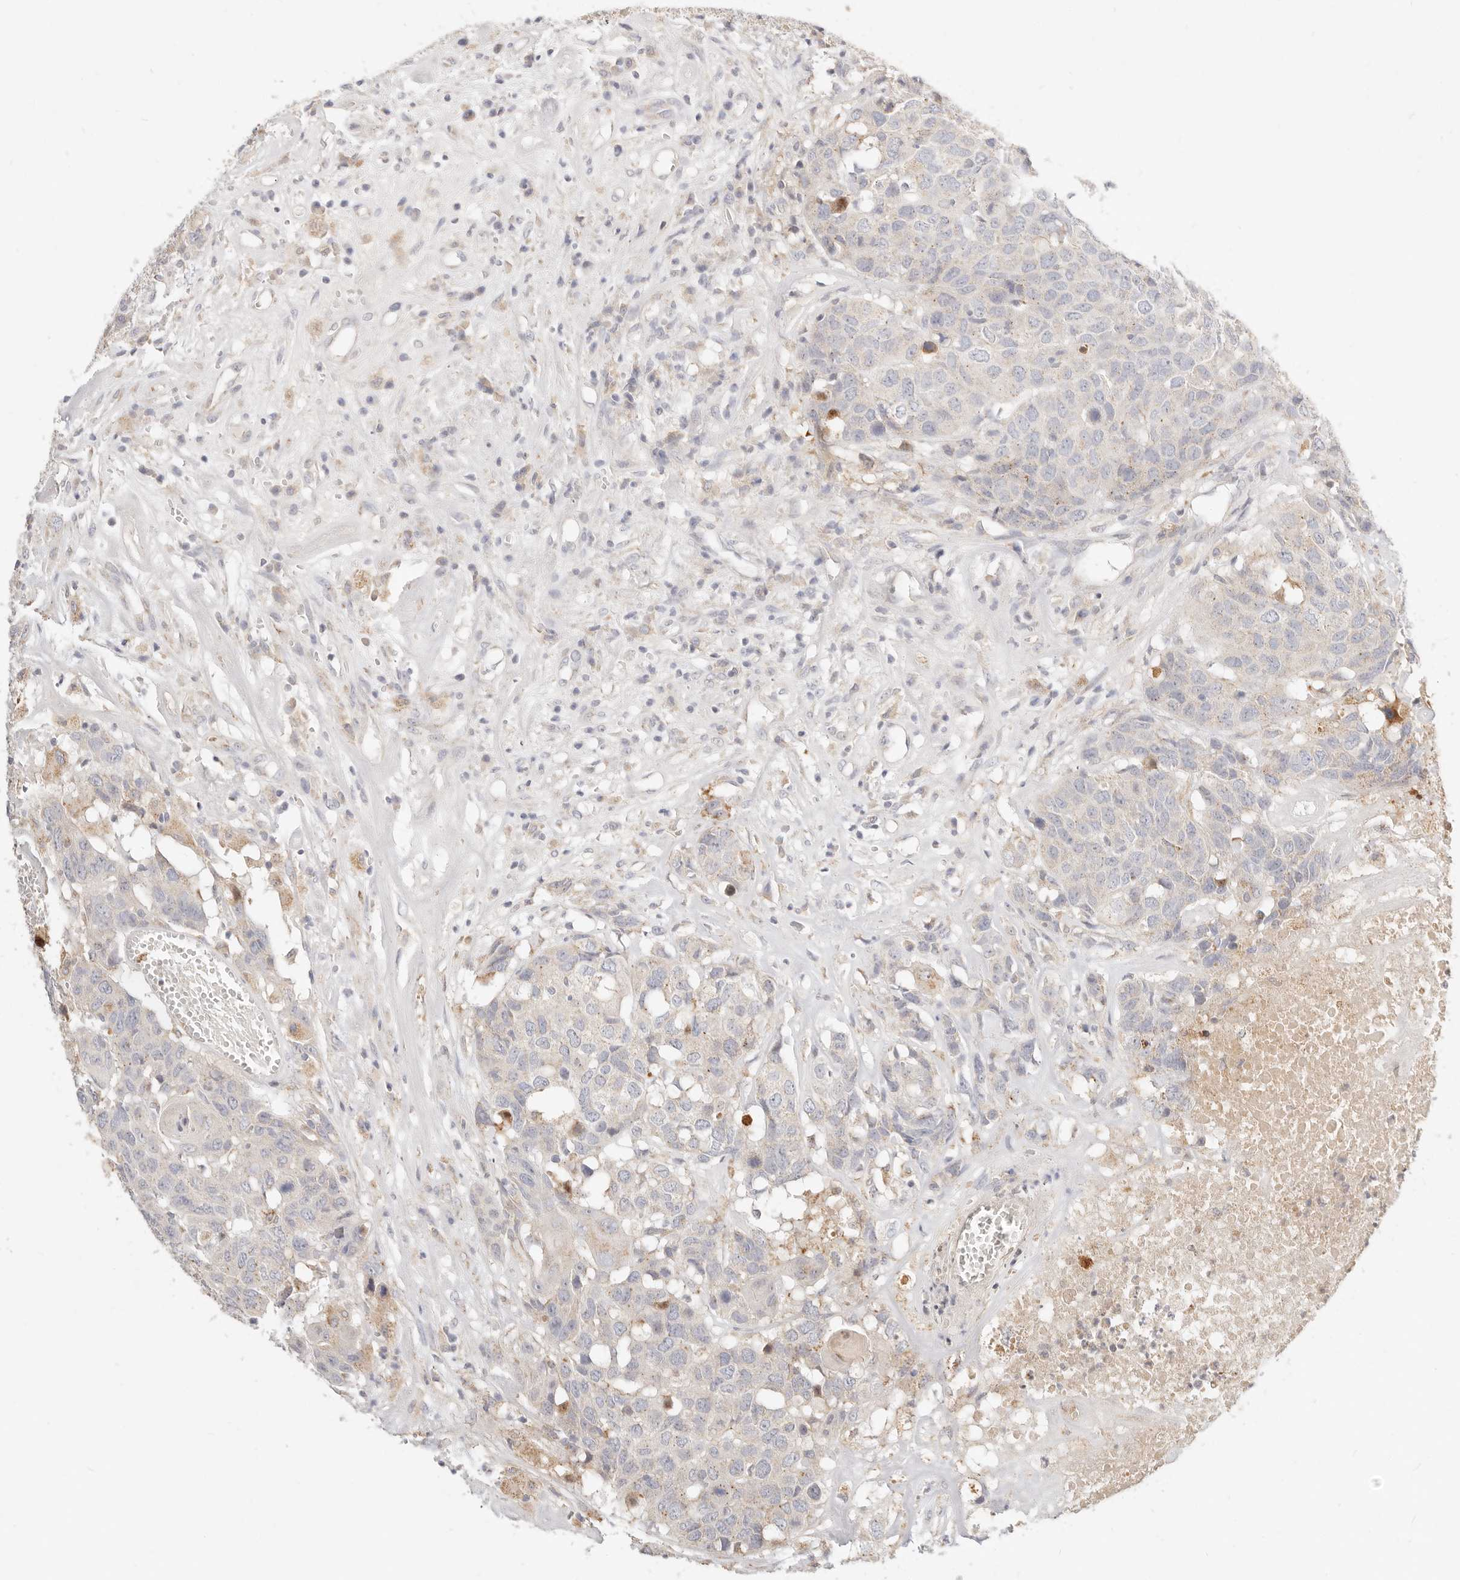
{"staining": {"intensity": "negative", "quantity": "none", "location": "none"}, "tissue": "head and neck cancer", "cell_type": "Tumor cells", "image_type": "cancer", "snomed": [{"axis": "morphology", "description": "Squamous cell carcinoma, NOS"}, {"axis": "topography", "description": "Head-Neck"}], "caption": "Immunohistochemistry image of neoplastic tissue: human head and neck cancer (squamous cell carcinoma) stained with DAB (3,3'-diaminobenzidine) reveals no significant protein expression in tumor cells.", "gene": "ACOX1", "patient": {"sex": "male", "age": 66}}